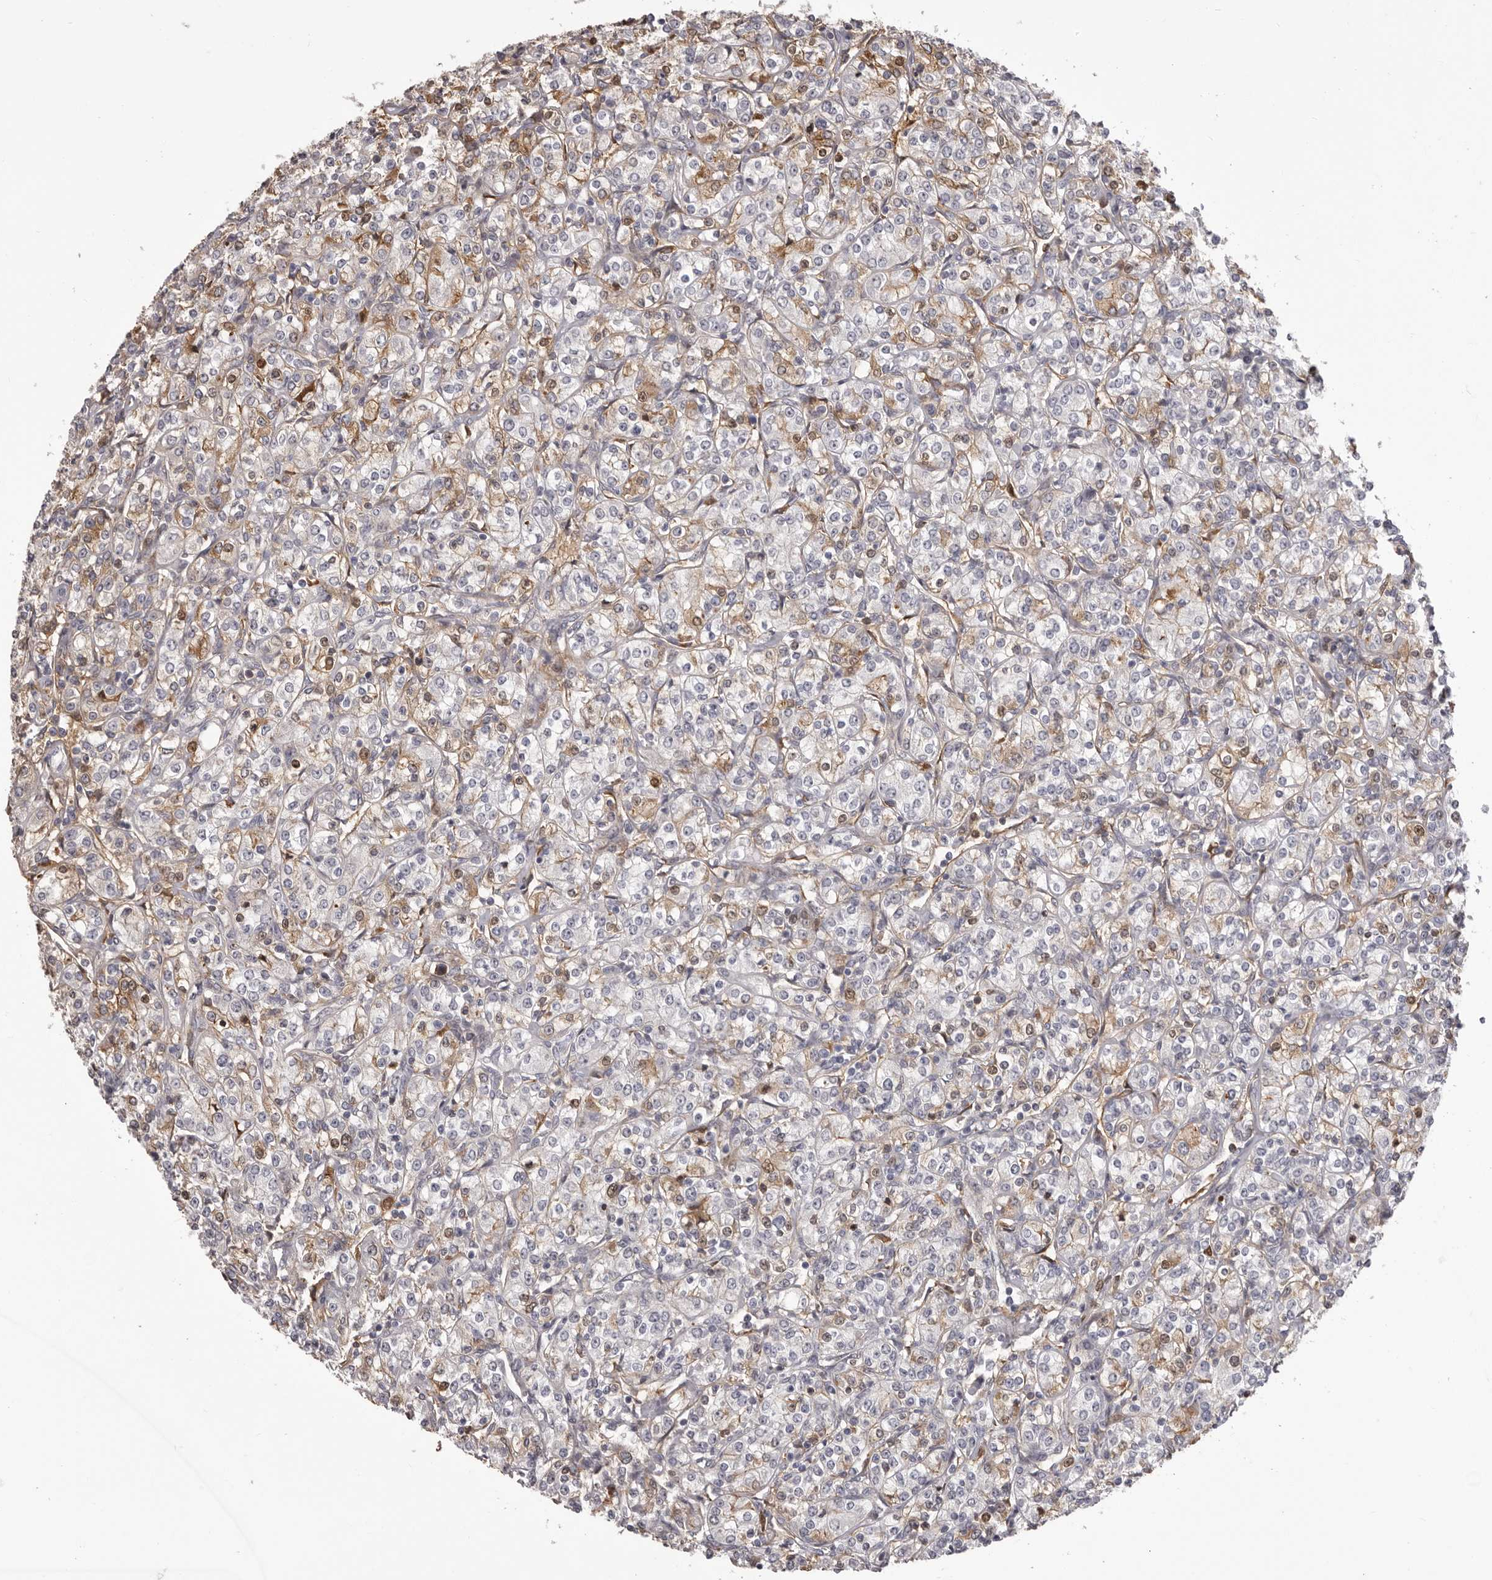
{"staining": {"intensity": "moderate", "quantity": "<25%", "location": "cytoplasmic/membranous,nuclear"}, "tissue": "renal cancer", "cell_type": "Tumor cells", "image_type": "cancer", "snomed": [{"axis": "morphology", "description": "Adenocarcinoma, NOS"}, {"axis": "topography", "description": "Kidney"}], "caption": "The histopathology image shows staining of adenocarcinoma (renal), revealing moderate cytoplasmic/membranous and nuclear protein positivity (brown color) within tumor cells.", "gene": "OTUD3", "patient": {"sex": "male", "age": 77}}